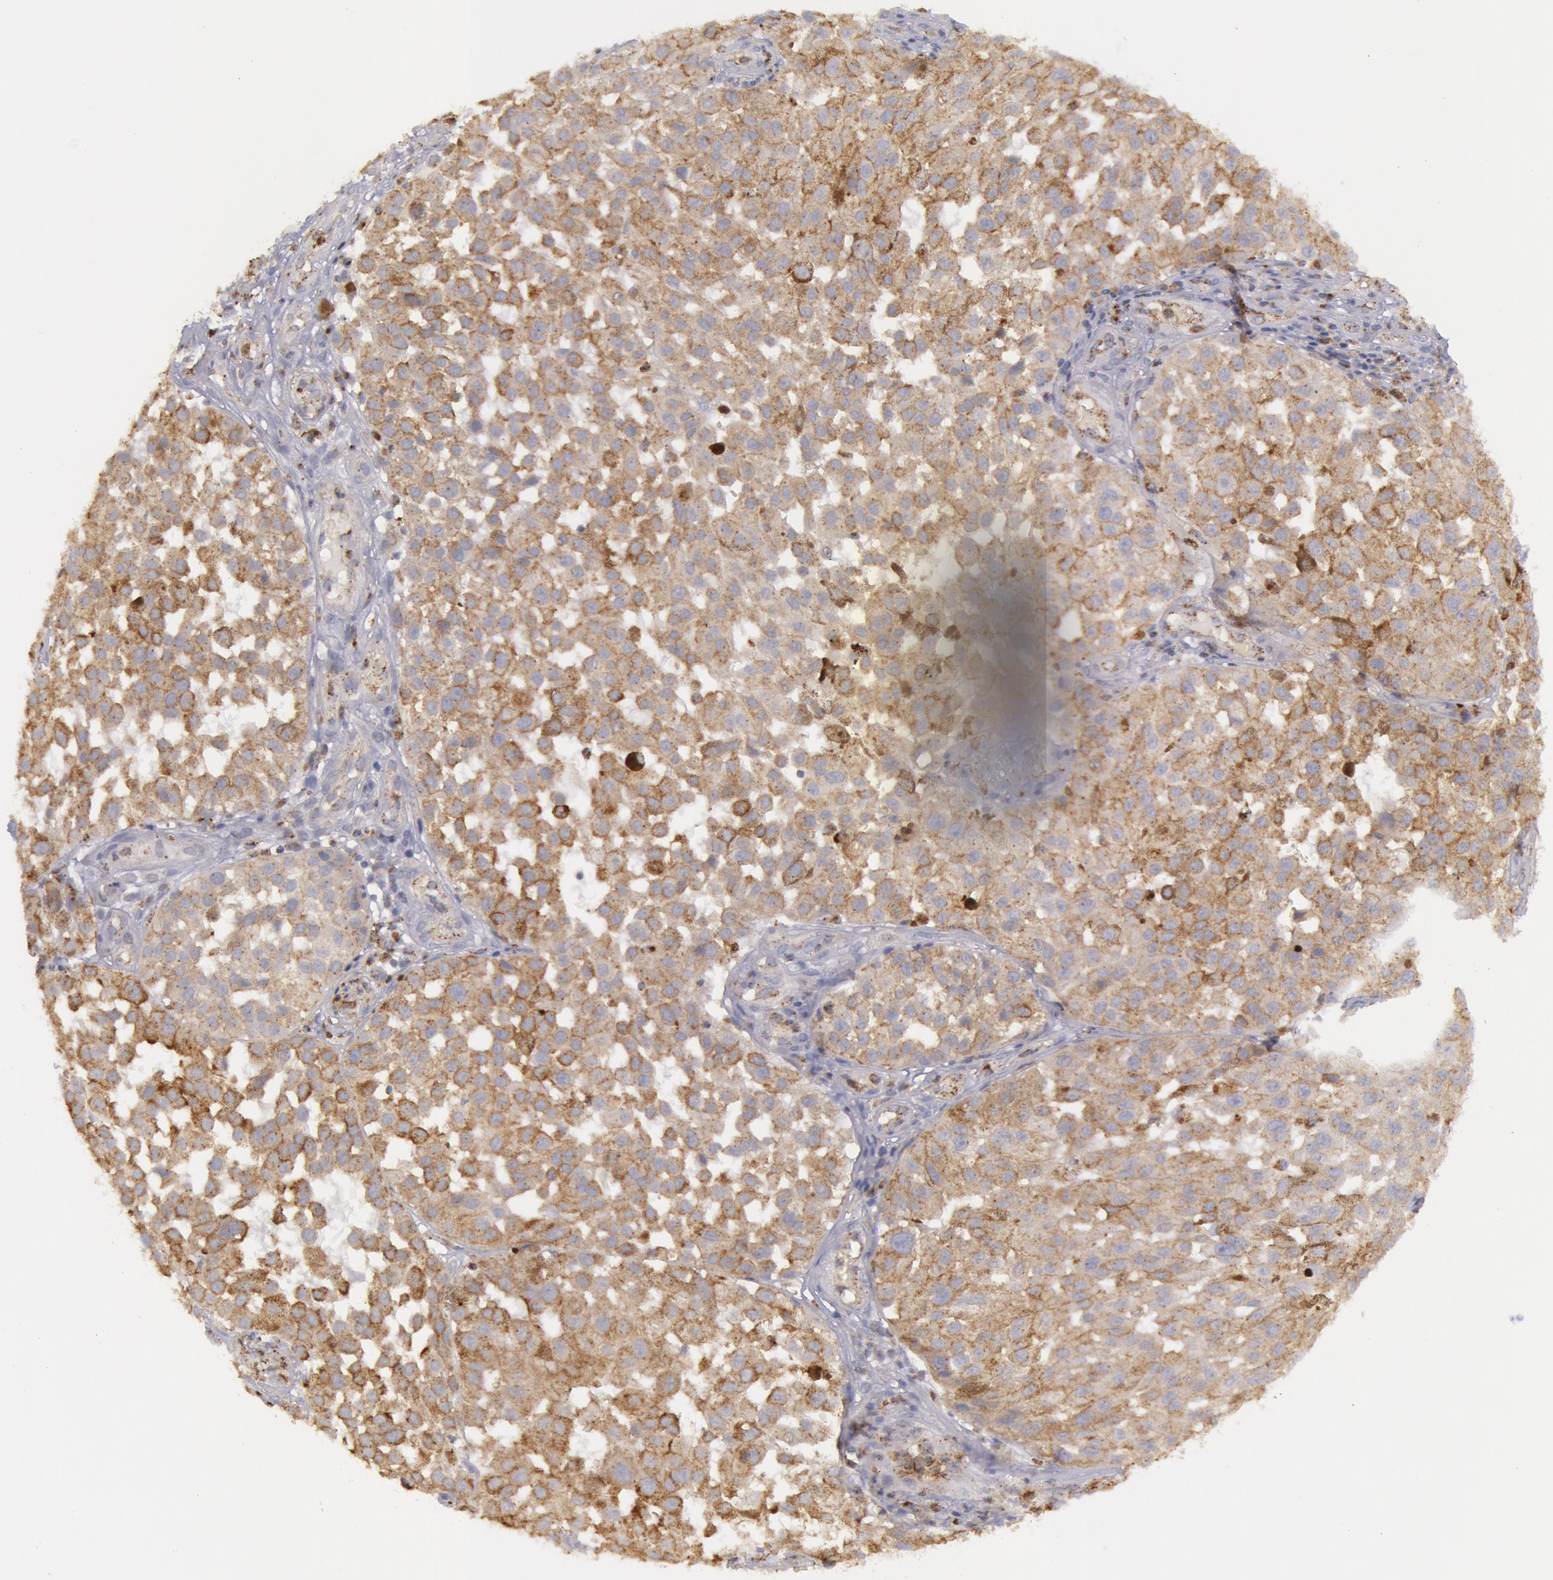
{"staining": {"intensity": "moderate", "quantity": ">75%", "location": "cytoplasmic/membranous"}, "tissue": "melanoma", "cell_type": "Tumor cells", "image_type": "cancer", "snomed": [{"axis": "morphology", "description": "Malignant melanoma, NOS"}, {"axis": "topography", "description": "Skin"}], "caption": "A high-resolution image shows immunohistochemistry staining of malignant melanoma, which displays moderate cytoplasmic/membranous positivity in about >75% of tumor cells. Using DAB (3,3'-diaminobenzidine) (brown) and hematoxylin (blue) stains, captured at high magnification using brightfield microscopy.", "gene": "FLOT2", "patient": {"sex": "female", "age": 64}}